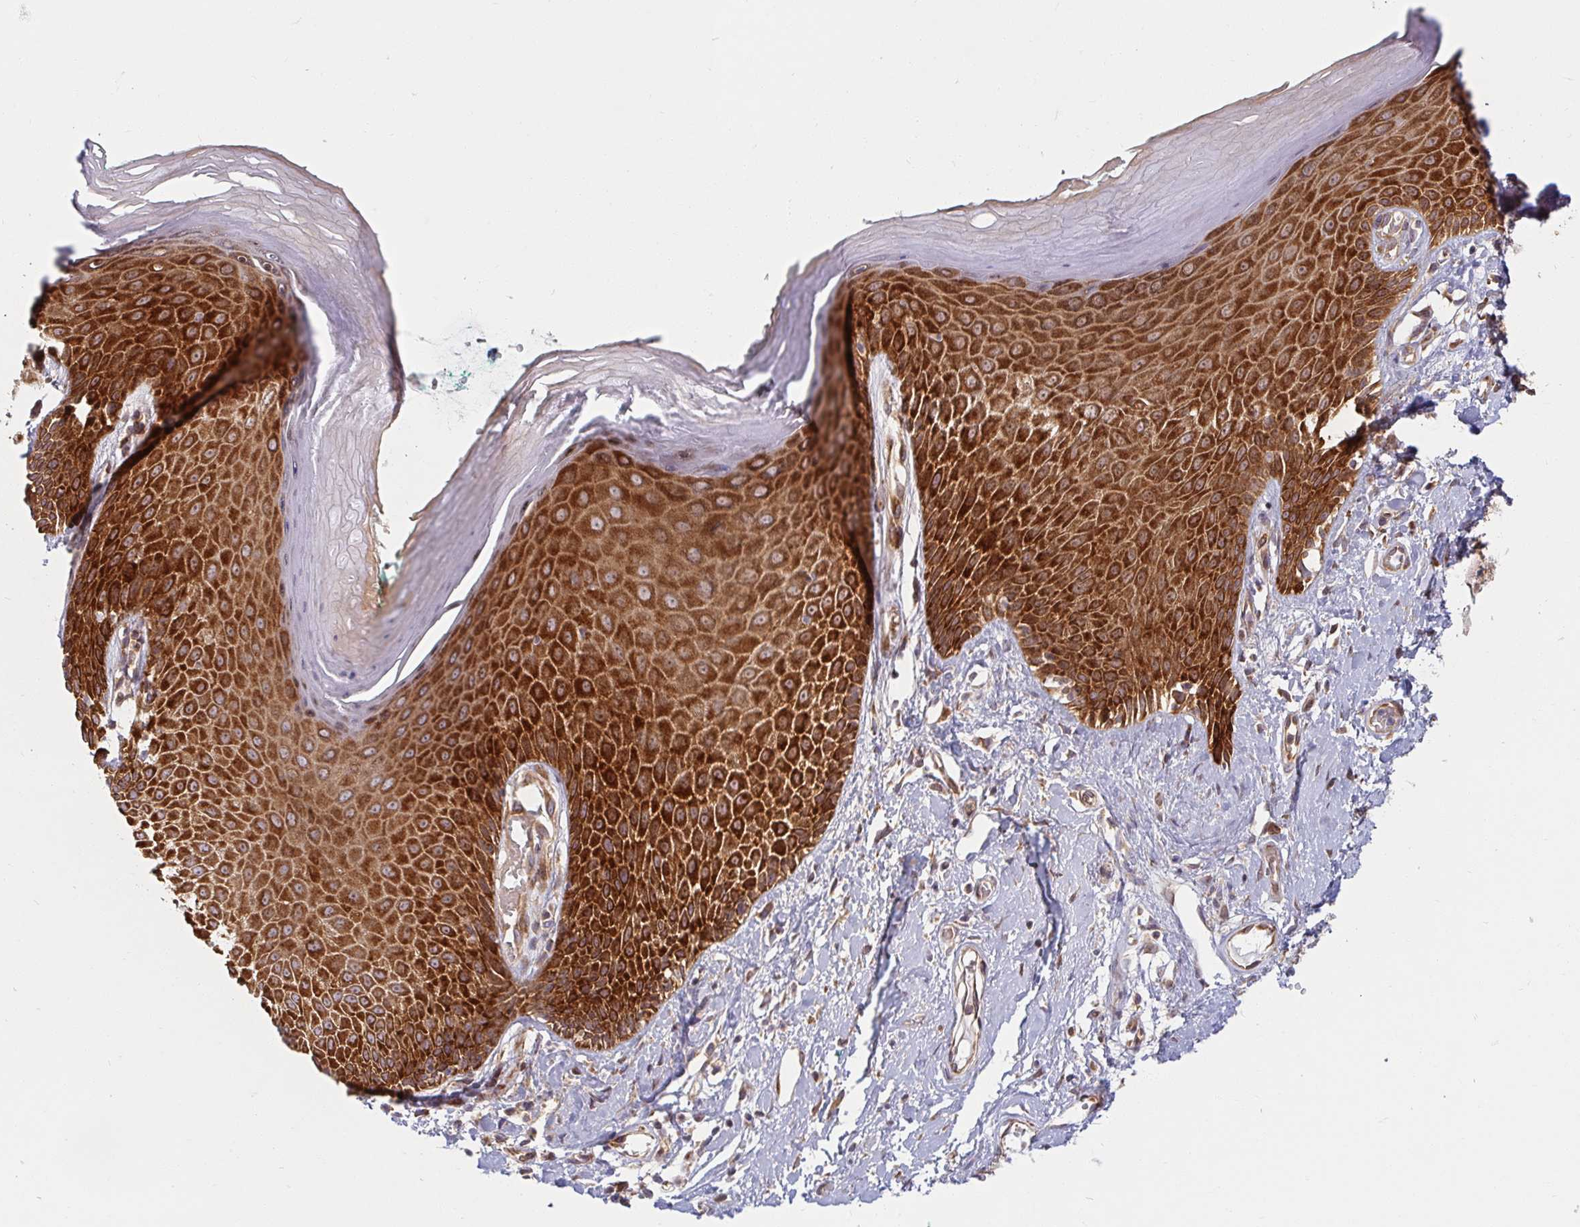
{"staining": {"intensity": "strong", "quantity": ">75%", "location": "cytoplasmic/membranous"}, "tissue": "skin", "cell_type": "Epidermal cells", "image_type": "normal", "snomed": [{"axis": "morphology", "description": "Normal tissue, NOS"}, {"axis": "topography", "description": "Anal"}, {"axis": "topography", "description": "Peripheral nerve tissue"}], "caption": "Brown immunohistochemical staining in benign skin reveals strong cytoplasmic/membranous positivity in approximately >75% of epidermal cells. (DAB (3,3'-diaminobenzidine) IHC, brown staining for protein, blue staining for nuclei).", "gene": "BTF3", "patient": {"sex": "male", "age": 78}}